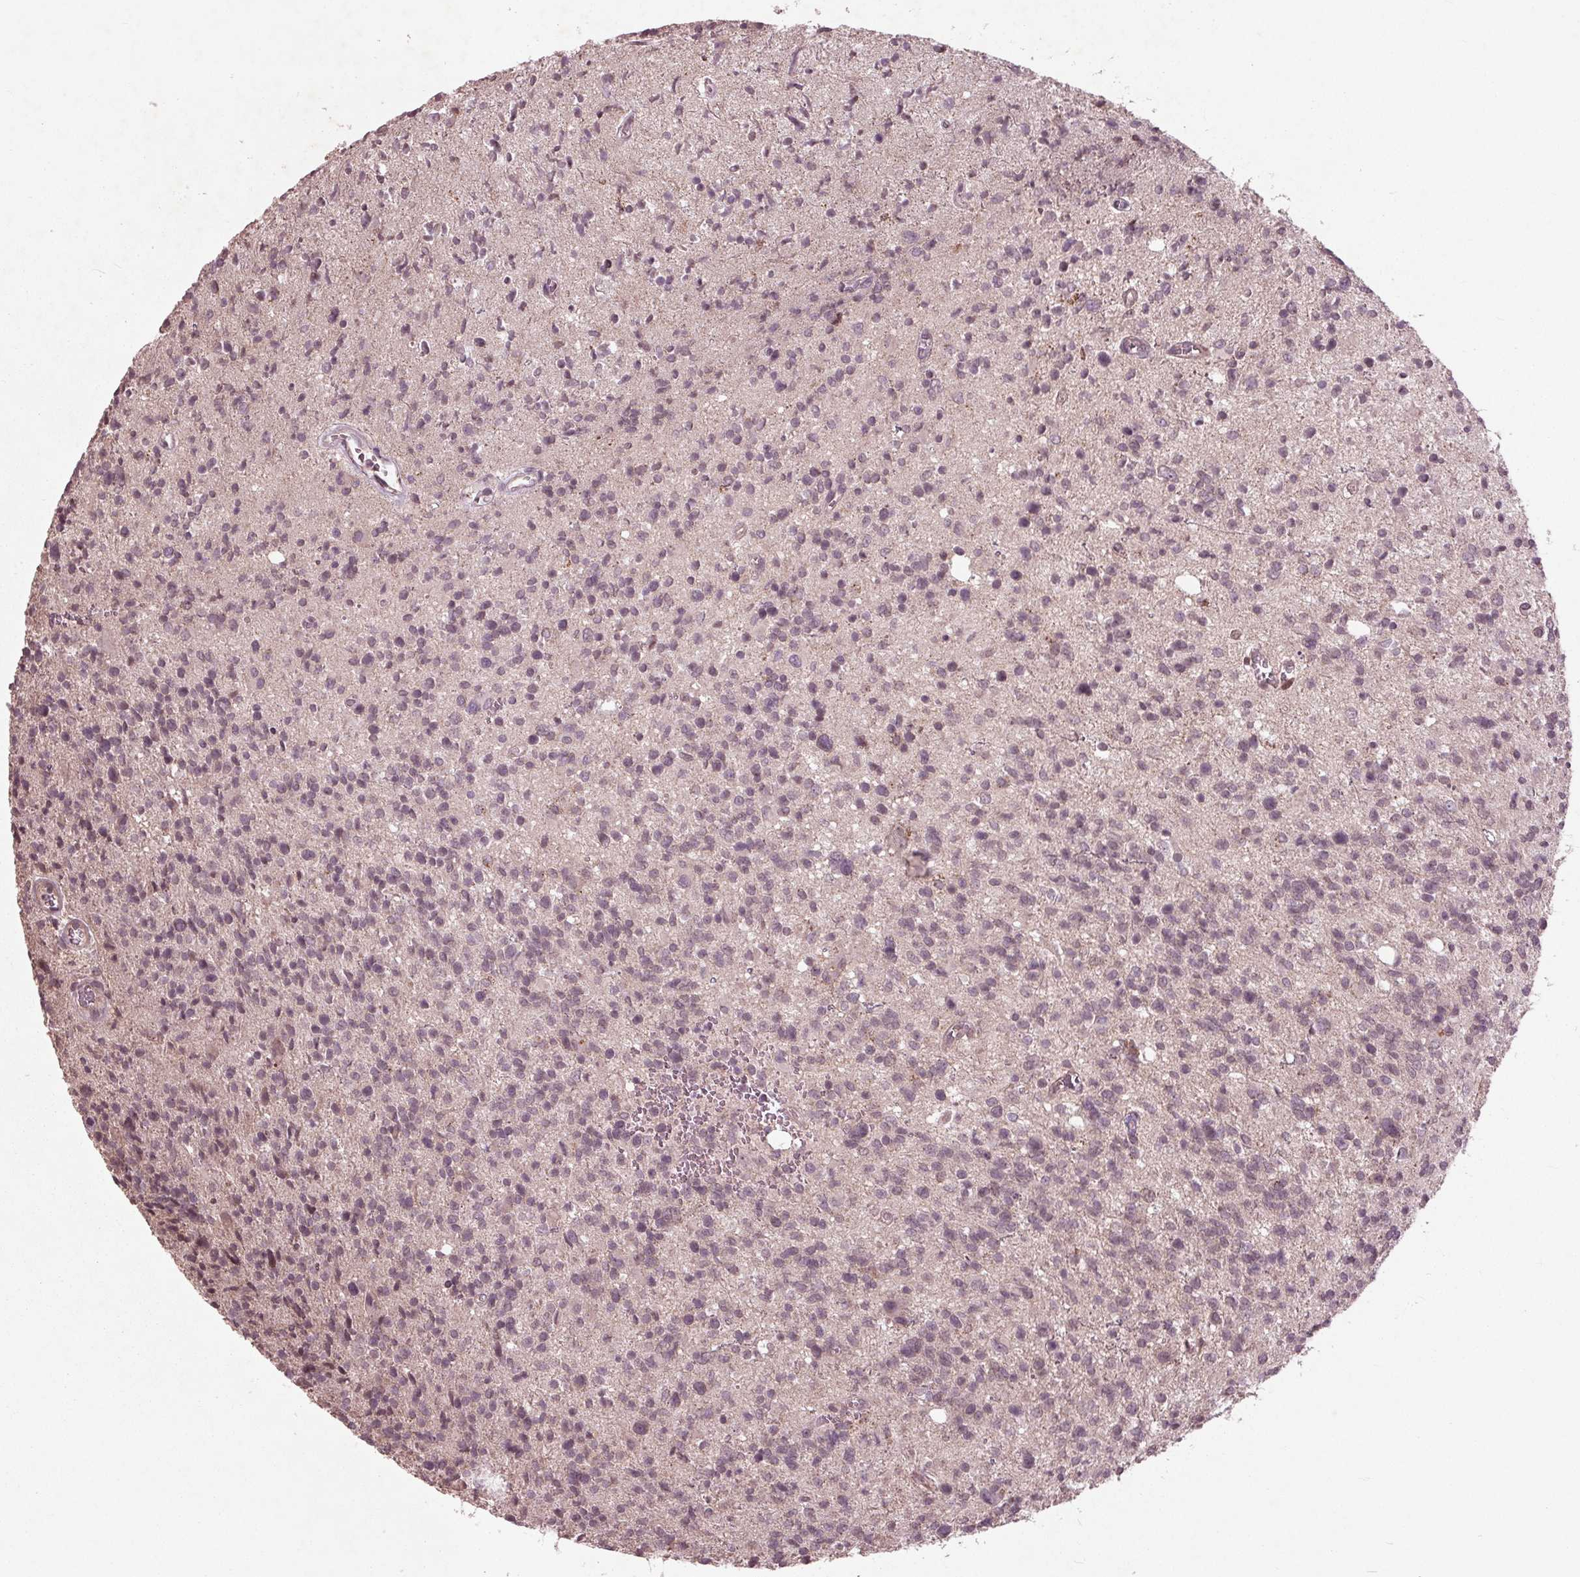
{"staining": {"intensity": "negative", "quantity": "none", "location": "none"}, "tissue": "glioma", "cell_type": "Tumor cells", "image_type": "cancer", "snomed": [{"axis": "morphology", "description": "Glioma, malignant, High grade"}, {"axis": "topography", "description": "Brain"}], "caption": "DAB (3,3'-diaminobenzidine) immunohistochemical staining of high-grade glioma (malignant) reveals no significant positivity in tumor cells.", "gene": "CDKL4", "patient": {"sex": "male", "age": 29}}